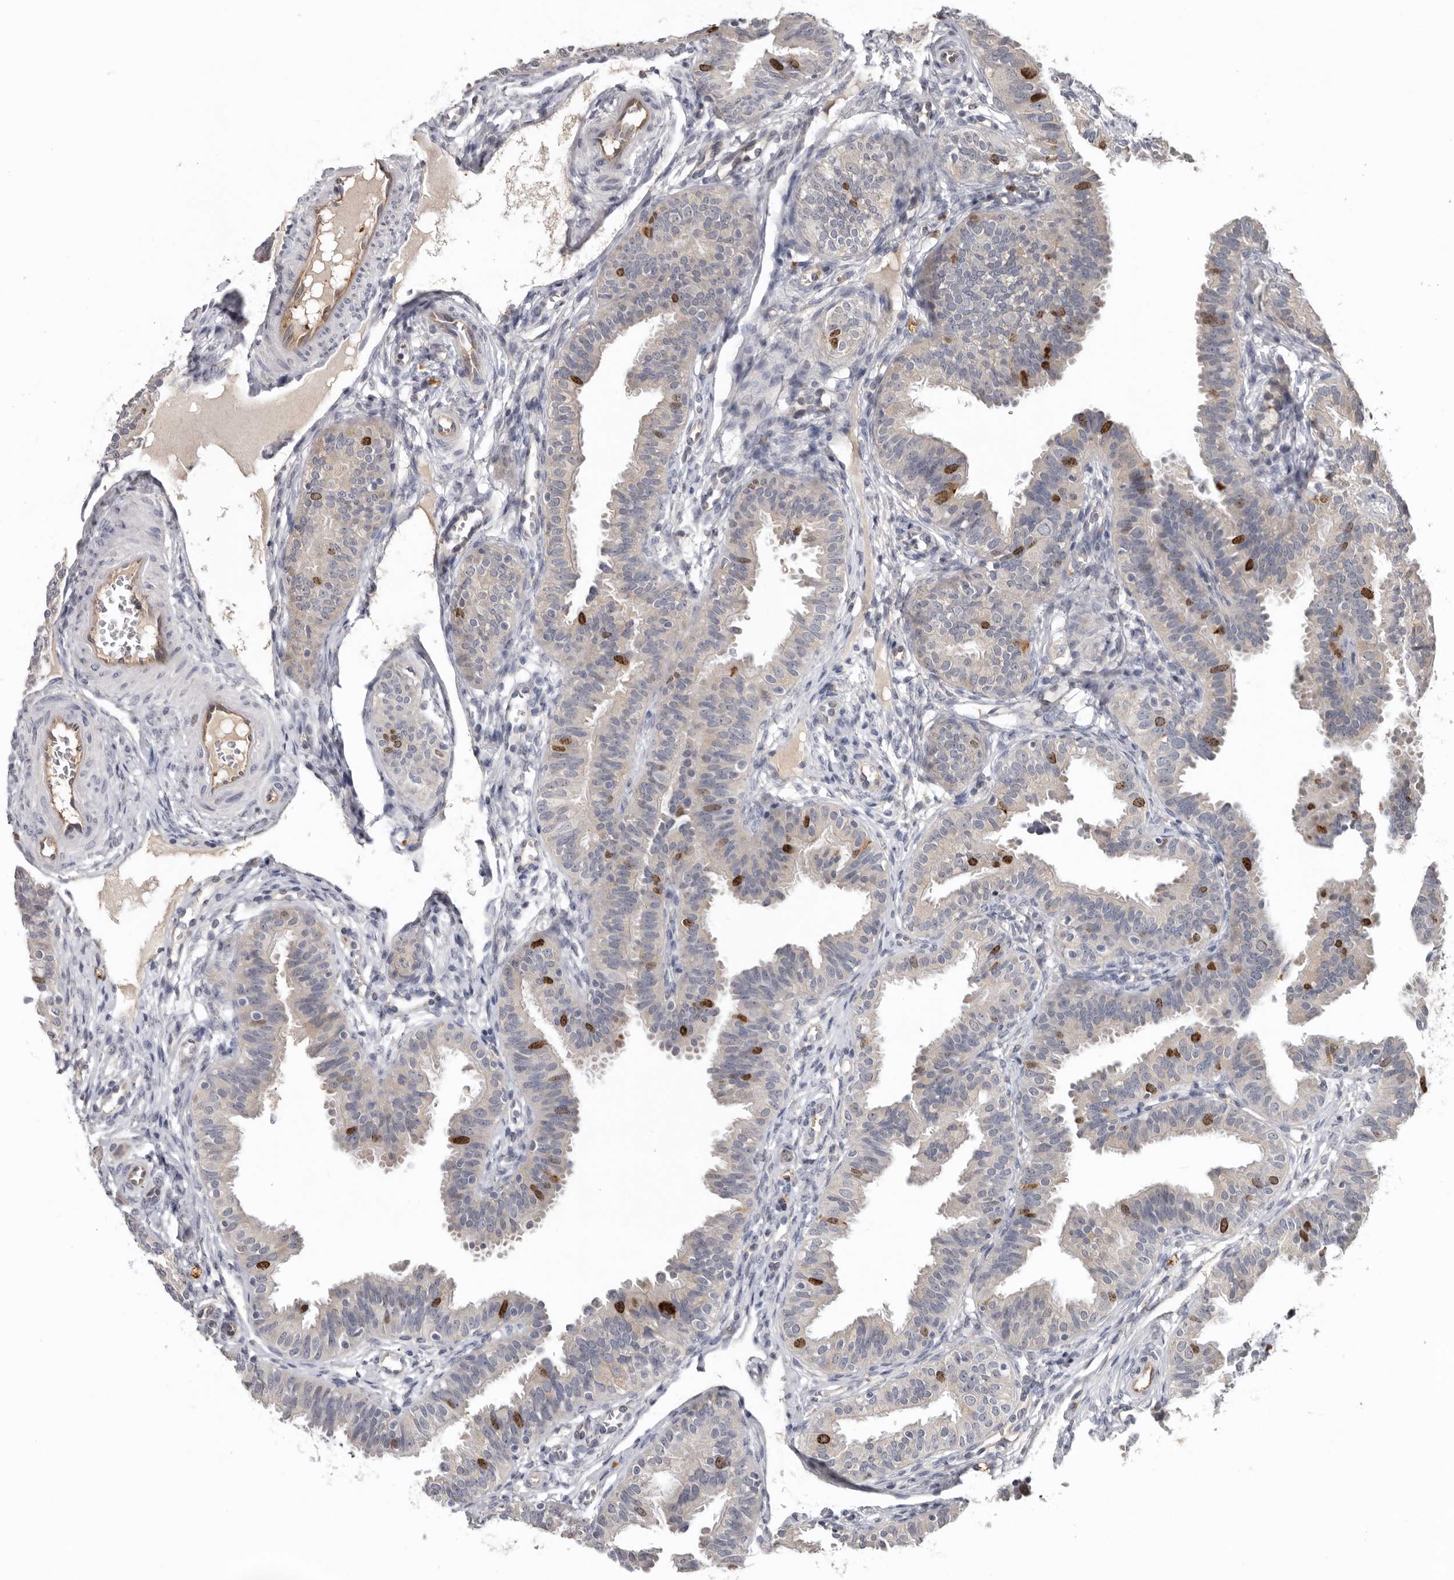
{"staining": {"intensity": "strong", "quantity": "<25%", "location": "nuclear"}, "tissue": "fallopian tube", "cell_type": "Glandular cells", "image_type": "normal", "snomed": [{"axis": "morphology", "description": "Normal tissue, NOS"}, {"axis": "topography", "description": "Fallopian tube"}], "caption": "High-magnification brightfield microscopy of unremarkable fallopian tube stained with DAB (3,3'-diaminobenzidine) (brown) and counterstained with hematoxylin (blue). glandular cells exhibit strong nuclear staining is identified in approximately<25% of cells.", "gene": "CDCA8", "patient": {"sex": "female", "age": 35}}